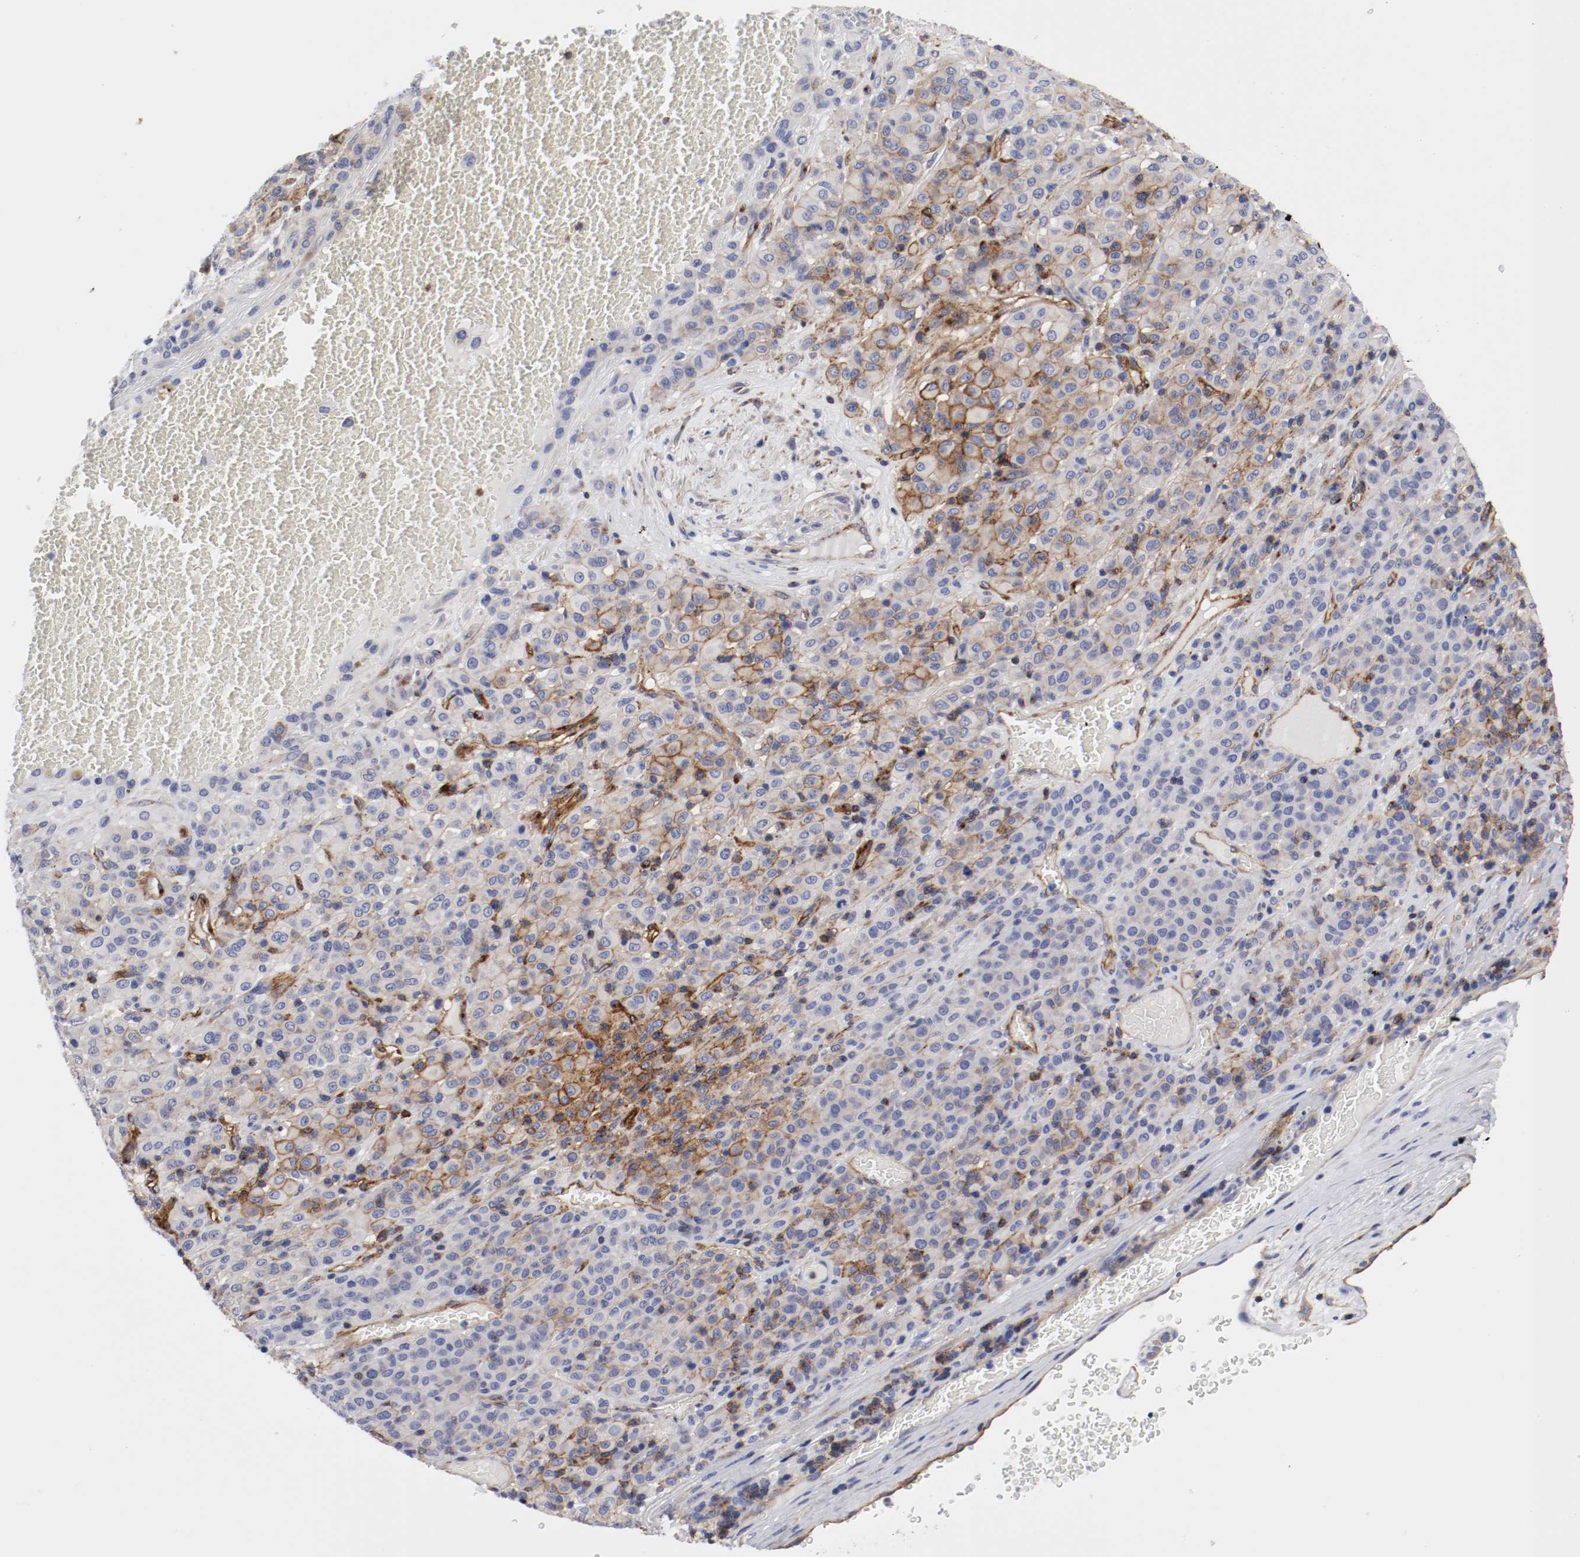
{"staining": {"intensity": "moderate", "quantity": "25%-75%", "location": "cytoplasmic/membranous"}, "tissue": "melanoma", "cell_type": "Tumor cells", "image_type": "cancer", "snomed": [{"axis": "morphology", "description": "Malignant melanoma, Metastatic site"}, {"axis": "topography", "description": "Pancreas"}], "caption": "Brown immunohistochemical staining in melanoma shows moderate cytoplasmic/membranous staining in approximately 25%-75% of tumor cells. The staining was performed using DAB (3,3'-diaminobenzidine), with brown indicating positive protein expression. Nuclei are stained blue with hematoxylin.", "gene": "IFITM1", "patient": {"sex": "female", "age": 30}}